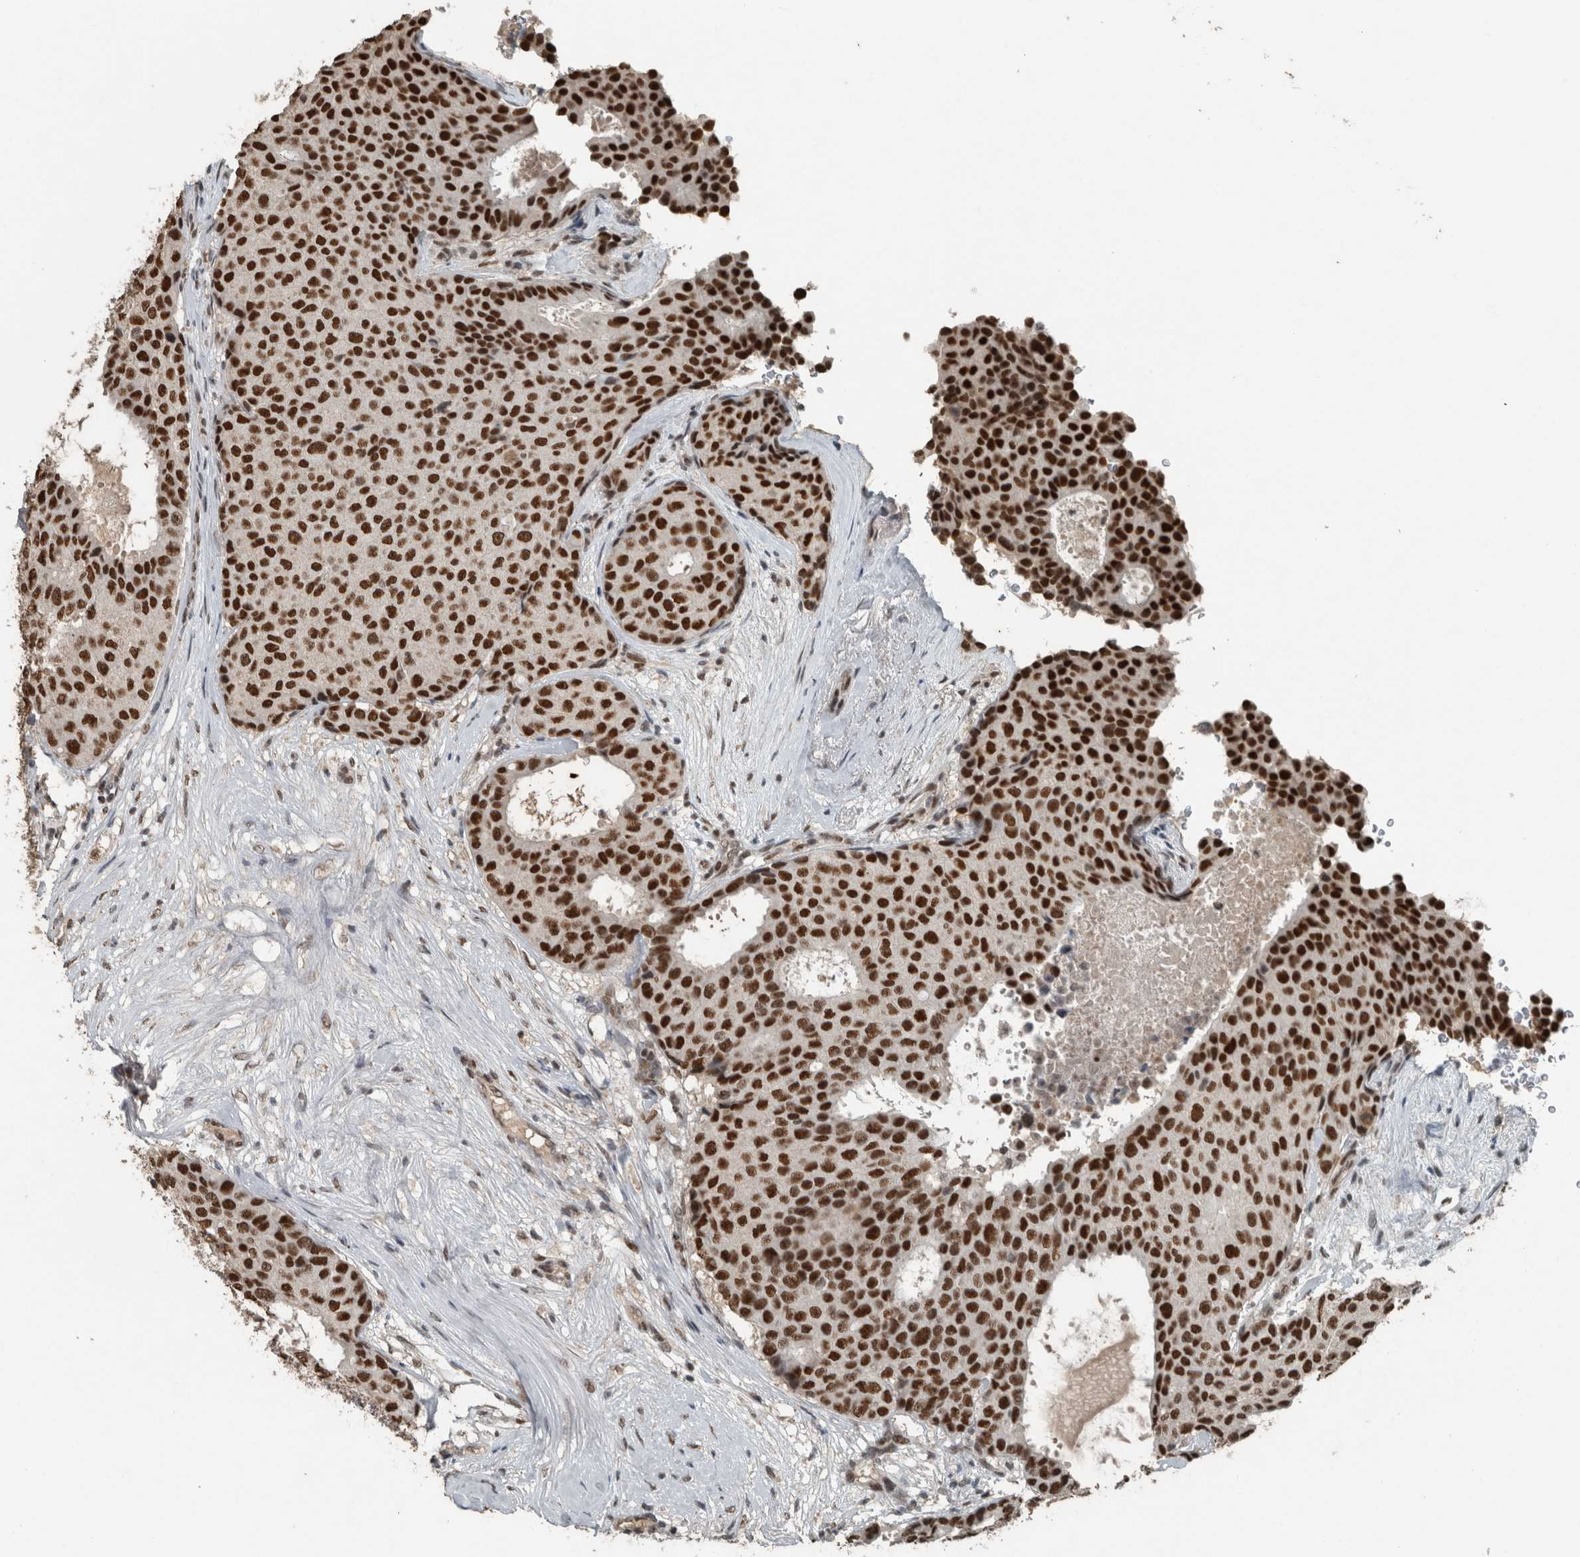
{"staining": {"intensity": "strong", "quantity": ">75%", "location": "nuclear"}, "tissue": "breast cancer", "cell_type": "Tumor cells", "image_type": "cancer", "snomed": [{"axis": "morphology", "description": "Duct carcinoma"}, {"axis": "topography", "description": "Breast"}], "caption": "Human breast invasive ductal carcinoma stained with a protein marker reveals strong staining in tumor cells.", "gene": "ZNF24", "patient": {"sex": "female", "age": 75}}